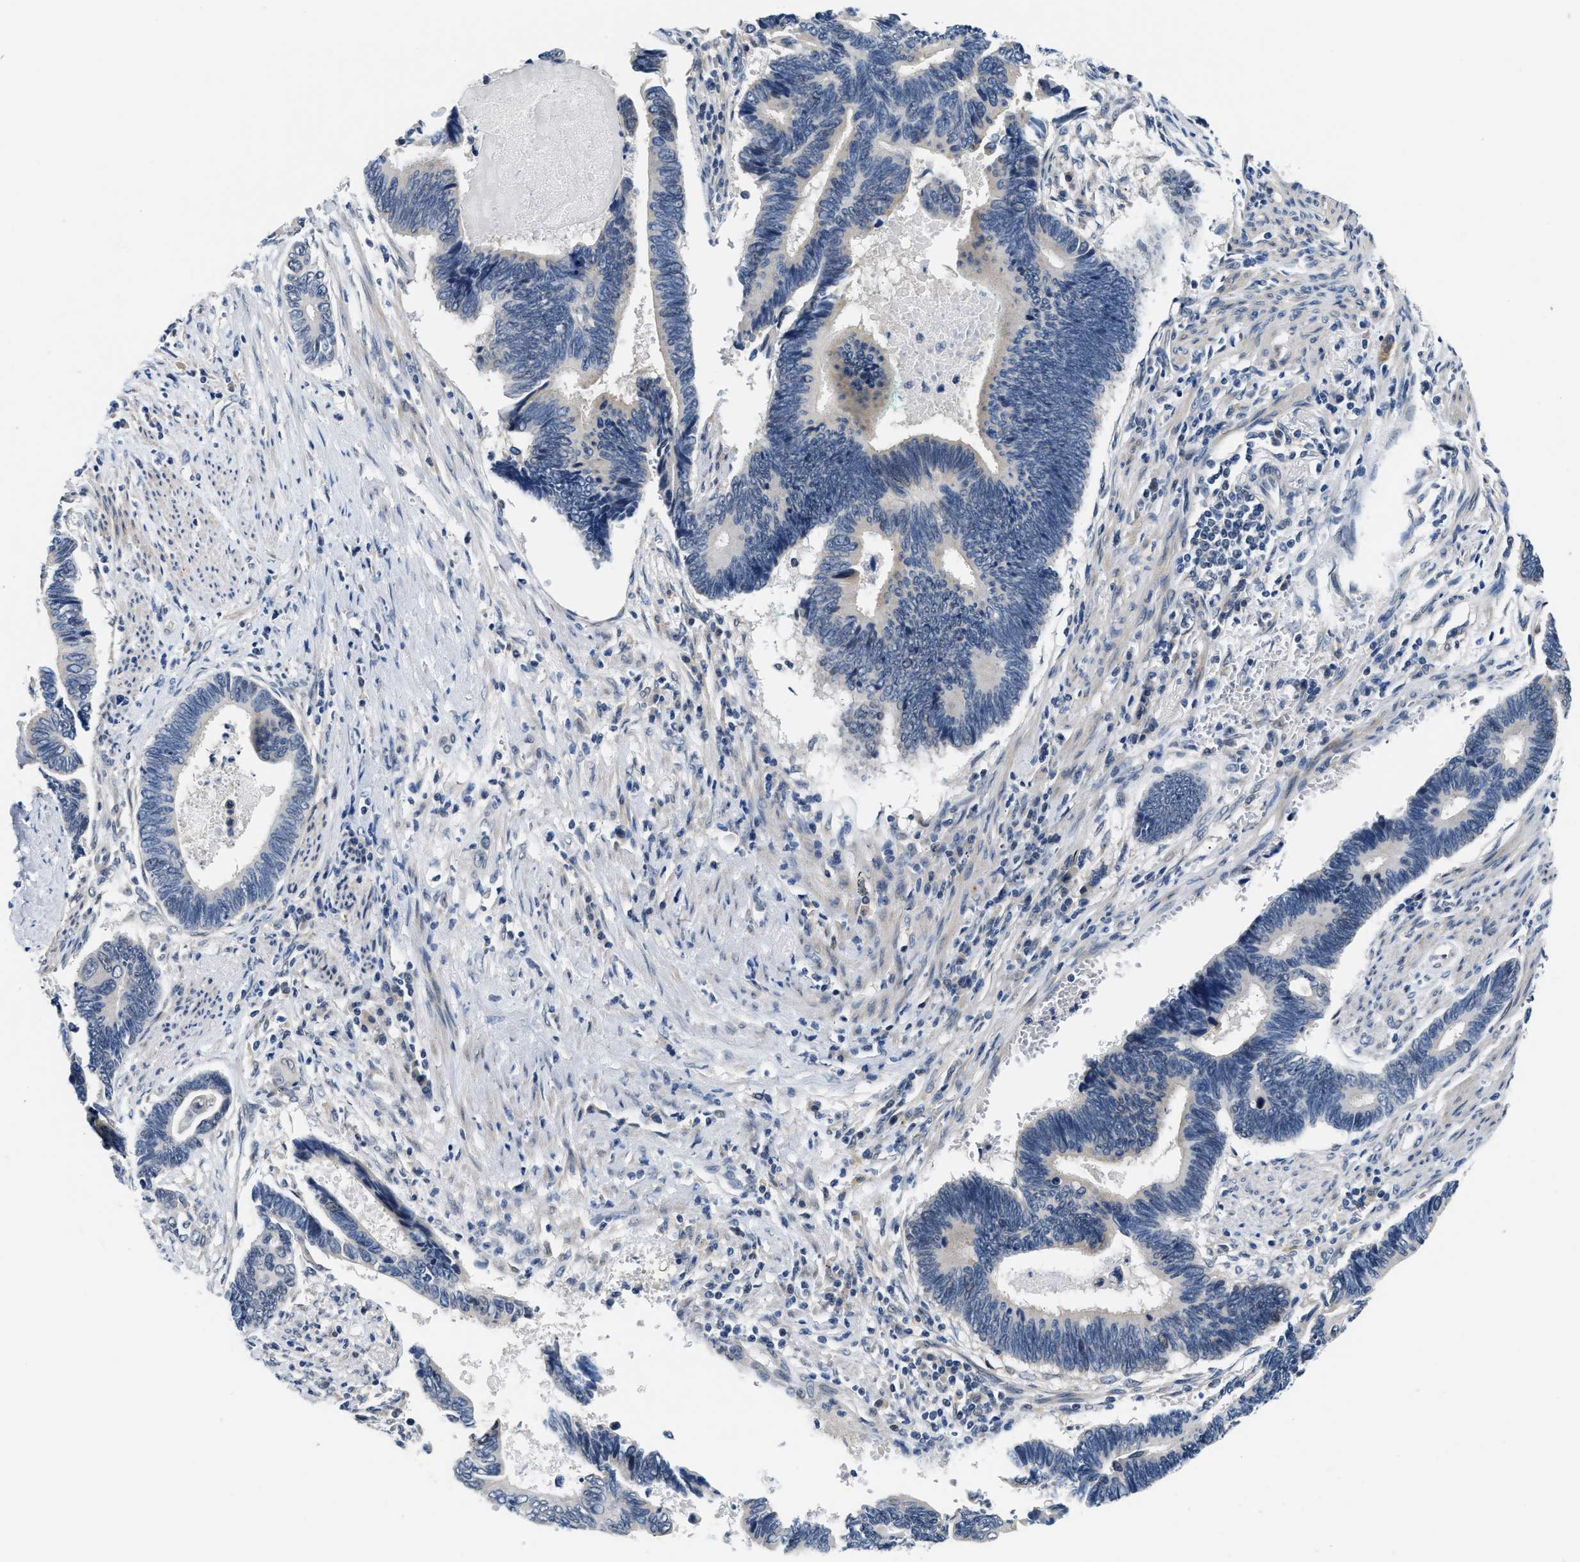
{"staining": {"intensity": "negative", "quantity": "none", "location": "none"}, "tissue": "pancreatic cancer", "cell_type": "Tumor cells", "image_type": "cancer", "snomed": [{"axis": "morphology", "description": "Adenocarcinoma, NOS"}, {"axis": "topography", "description": "Pancreas"}], "caption": "DAB (3,3'-diaminobenzidine) immunohistochemical staining of human pancreatic adenocarcinoma exhibits no significant expression in tumor cells.", "gene": "CLGN", "patient": {"sex": "female", "age": 70}}